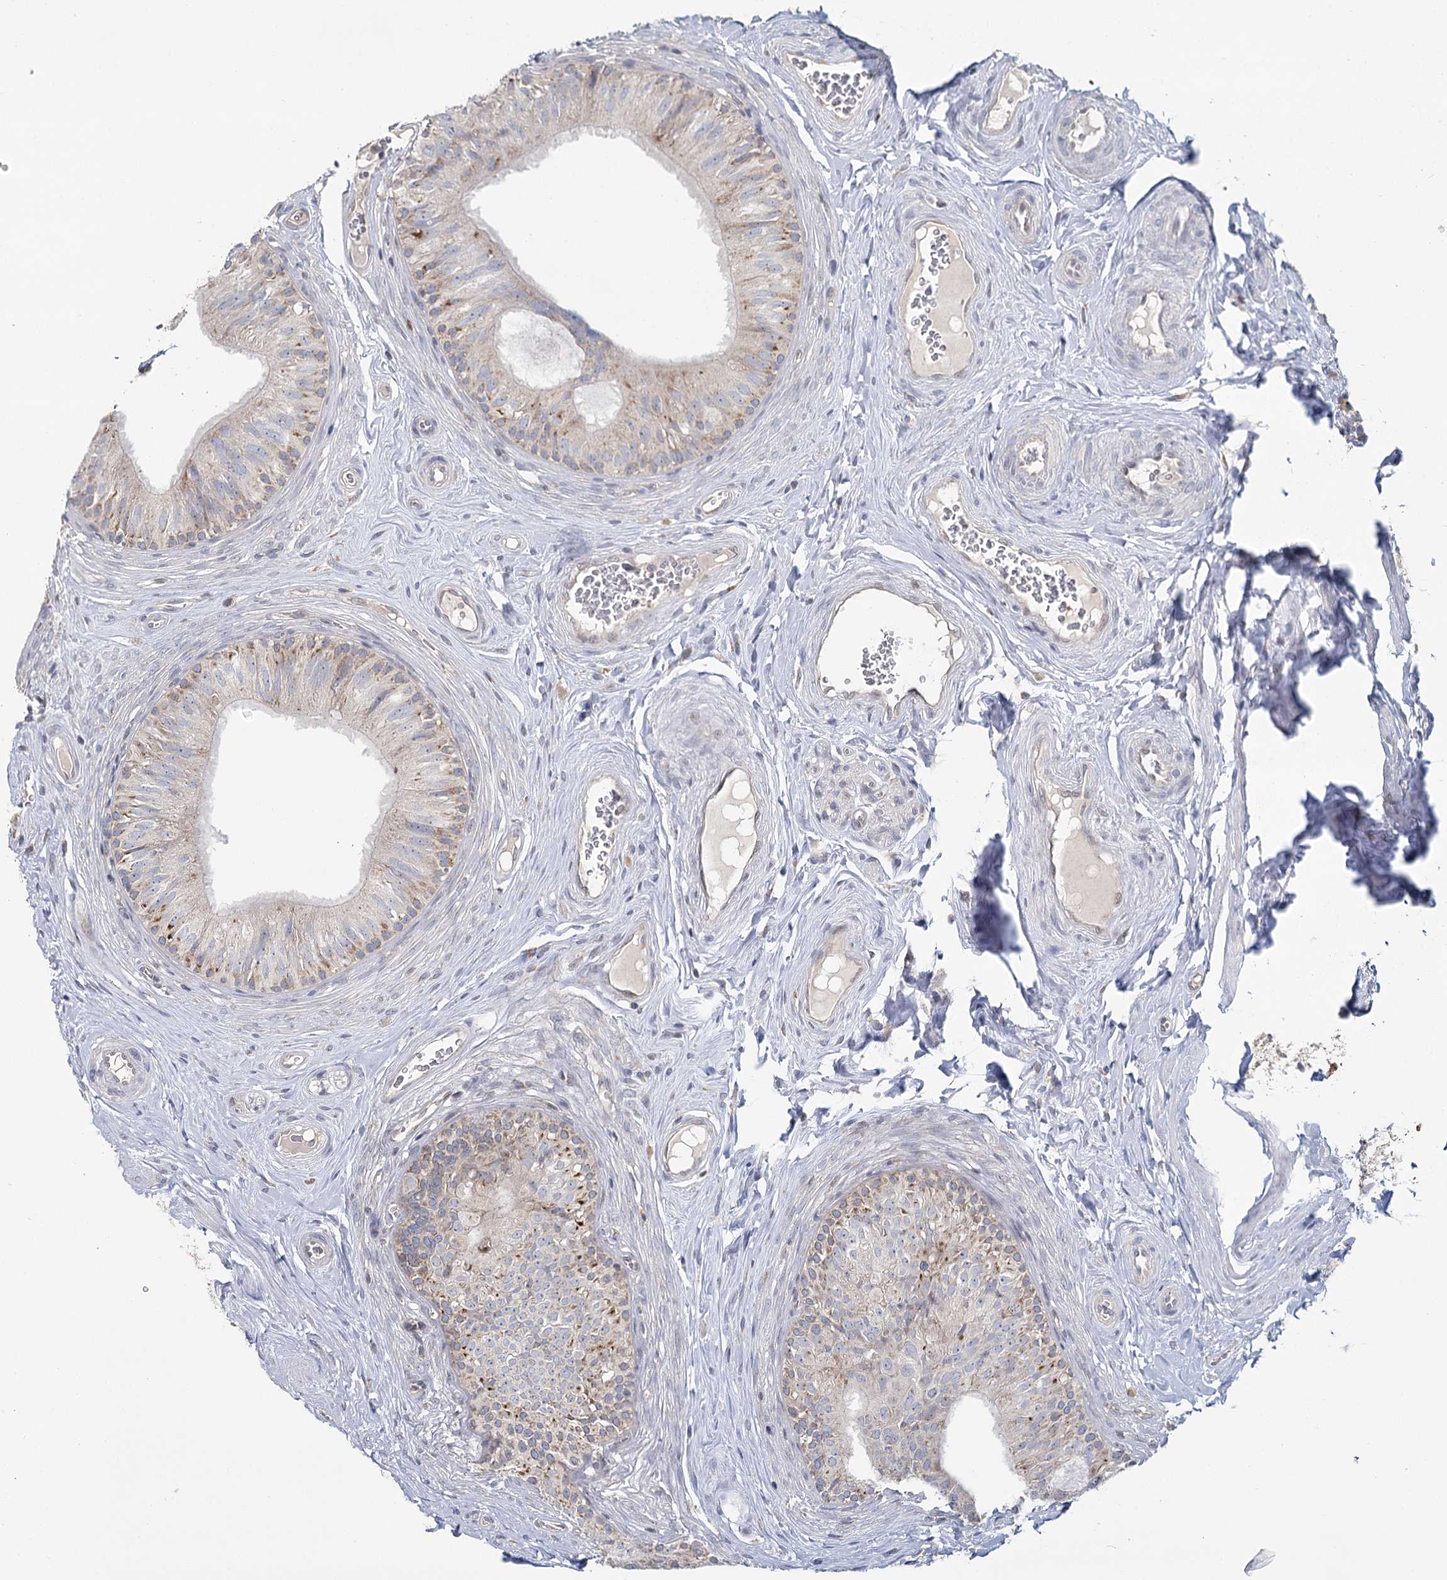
{"staining": {"intensity": "moderate", "quantity": "25%-75%", "location": "cytoplasmic/membranous"}, "tissue": "epididymis", "cell_type": "Glandular cells", "image_type": "normal", "snomed": [{"axis": "morphology", "description": "Normal tissue, NOS"}, {"axis": "topography", "description": "Epididymis"}], "caption": "An IHC histopathology image of benign tissue is shown. Protein staining in brown highlights moderate cytoplasmic/membranous positivity in epididymis within glandular cells. Nuclei are stained in blue.", "gene": "ACOX2", "patient": {"sex": "male", "age": 46}}